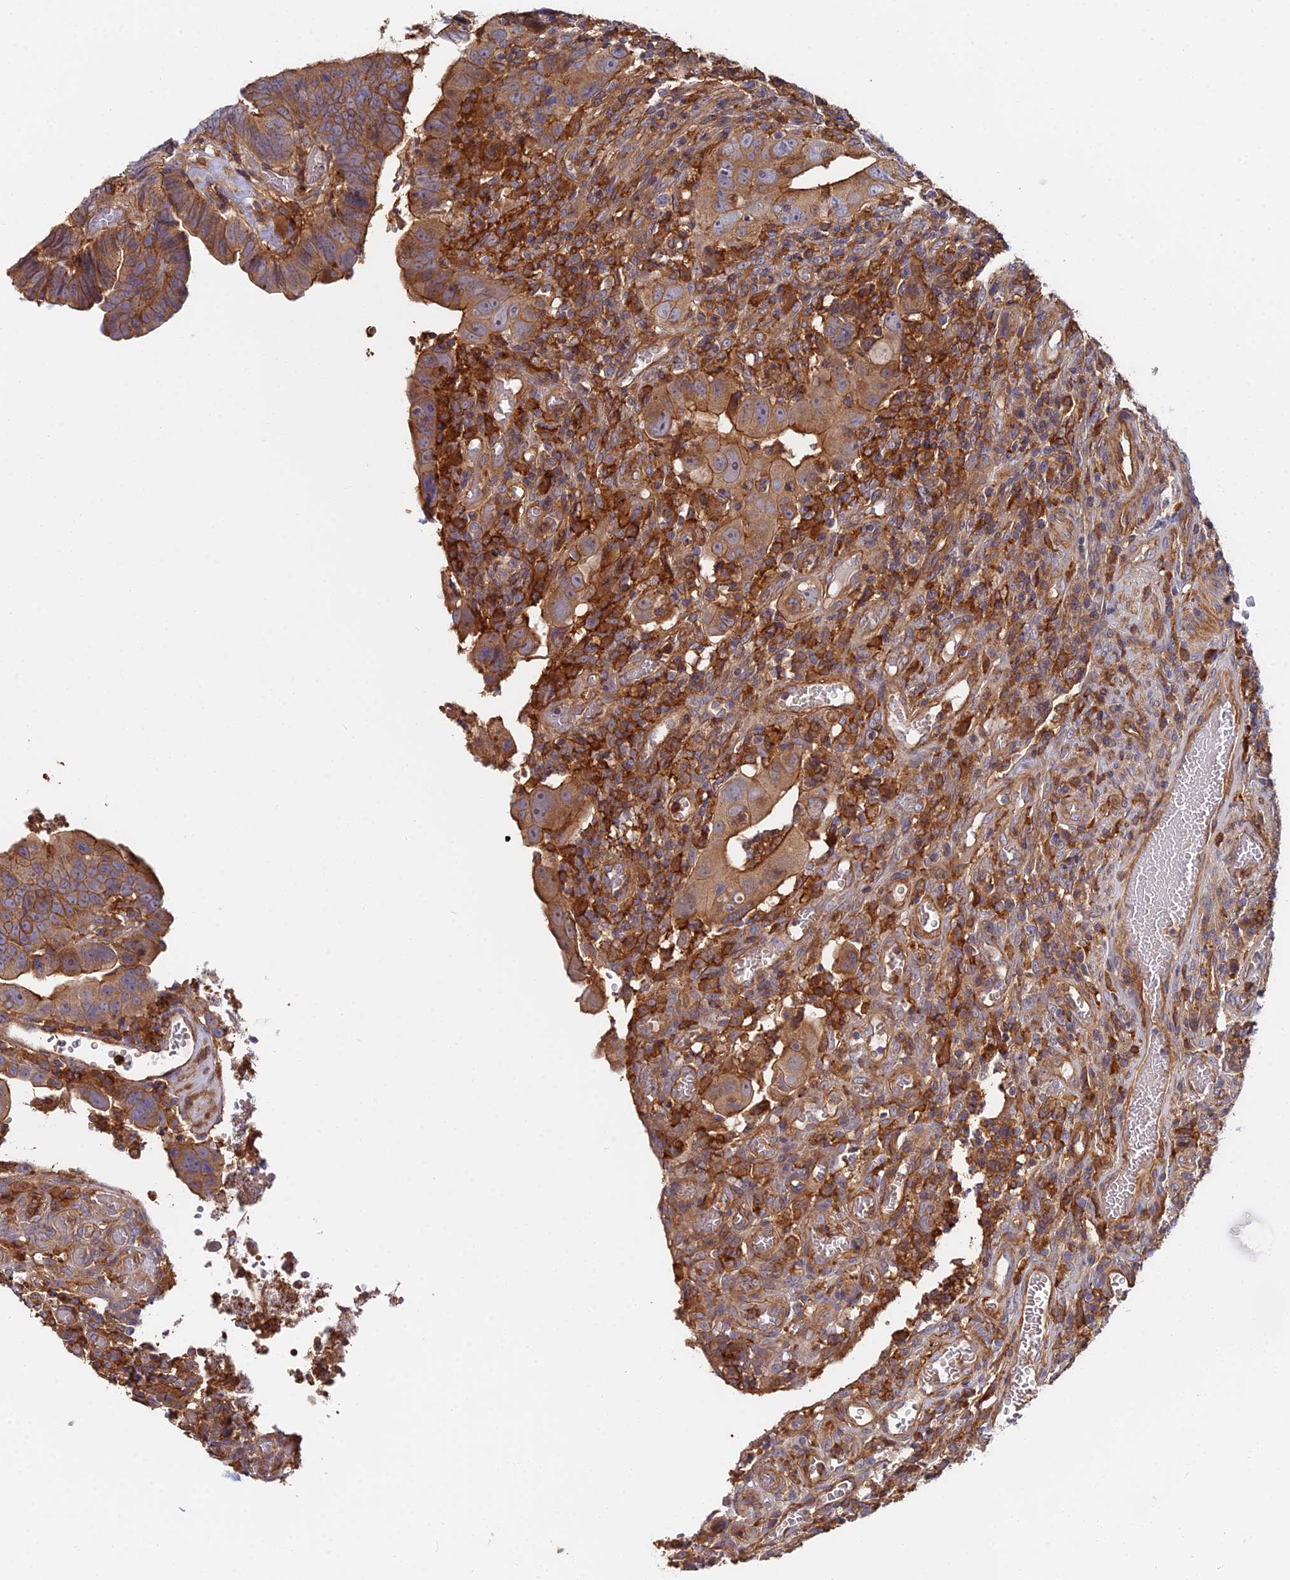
{"staining": {"intensity": "moderate", "quantity": ">75%", "location": "cytoplasmic/membranous"}, "tissue": "colorectal cancer", "cell_type": "Tumor cells", "image_type": "cancer", "snomed": [{"axis": "morphology", "description": "Normal tissue, NOS"}, {"axis": "morphology", "description": "Adenocarcinoma, NOS"}, {"axis": "topography", "description": "Rectum"}], "caption": "Human adenocarcinoma (colorectal) stained with a brown dye displays moderate cytoplasmic/membranous positive positivity in about >75% of tumor cells.", "gene": "GNG5B", "patient": {"sex": "female", "age": 65}}